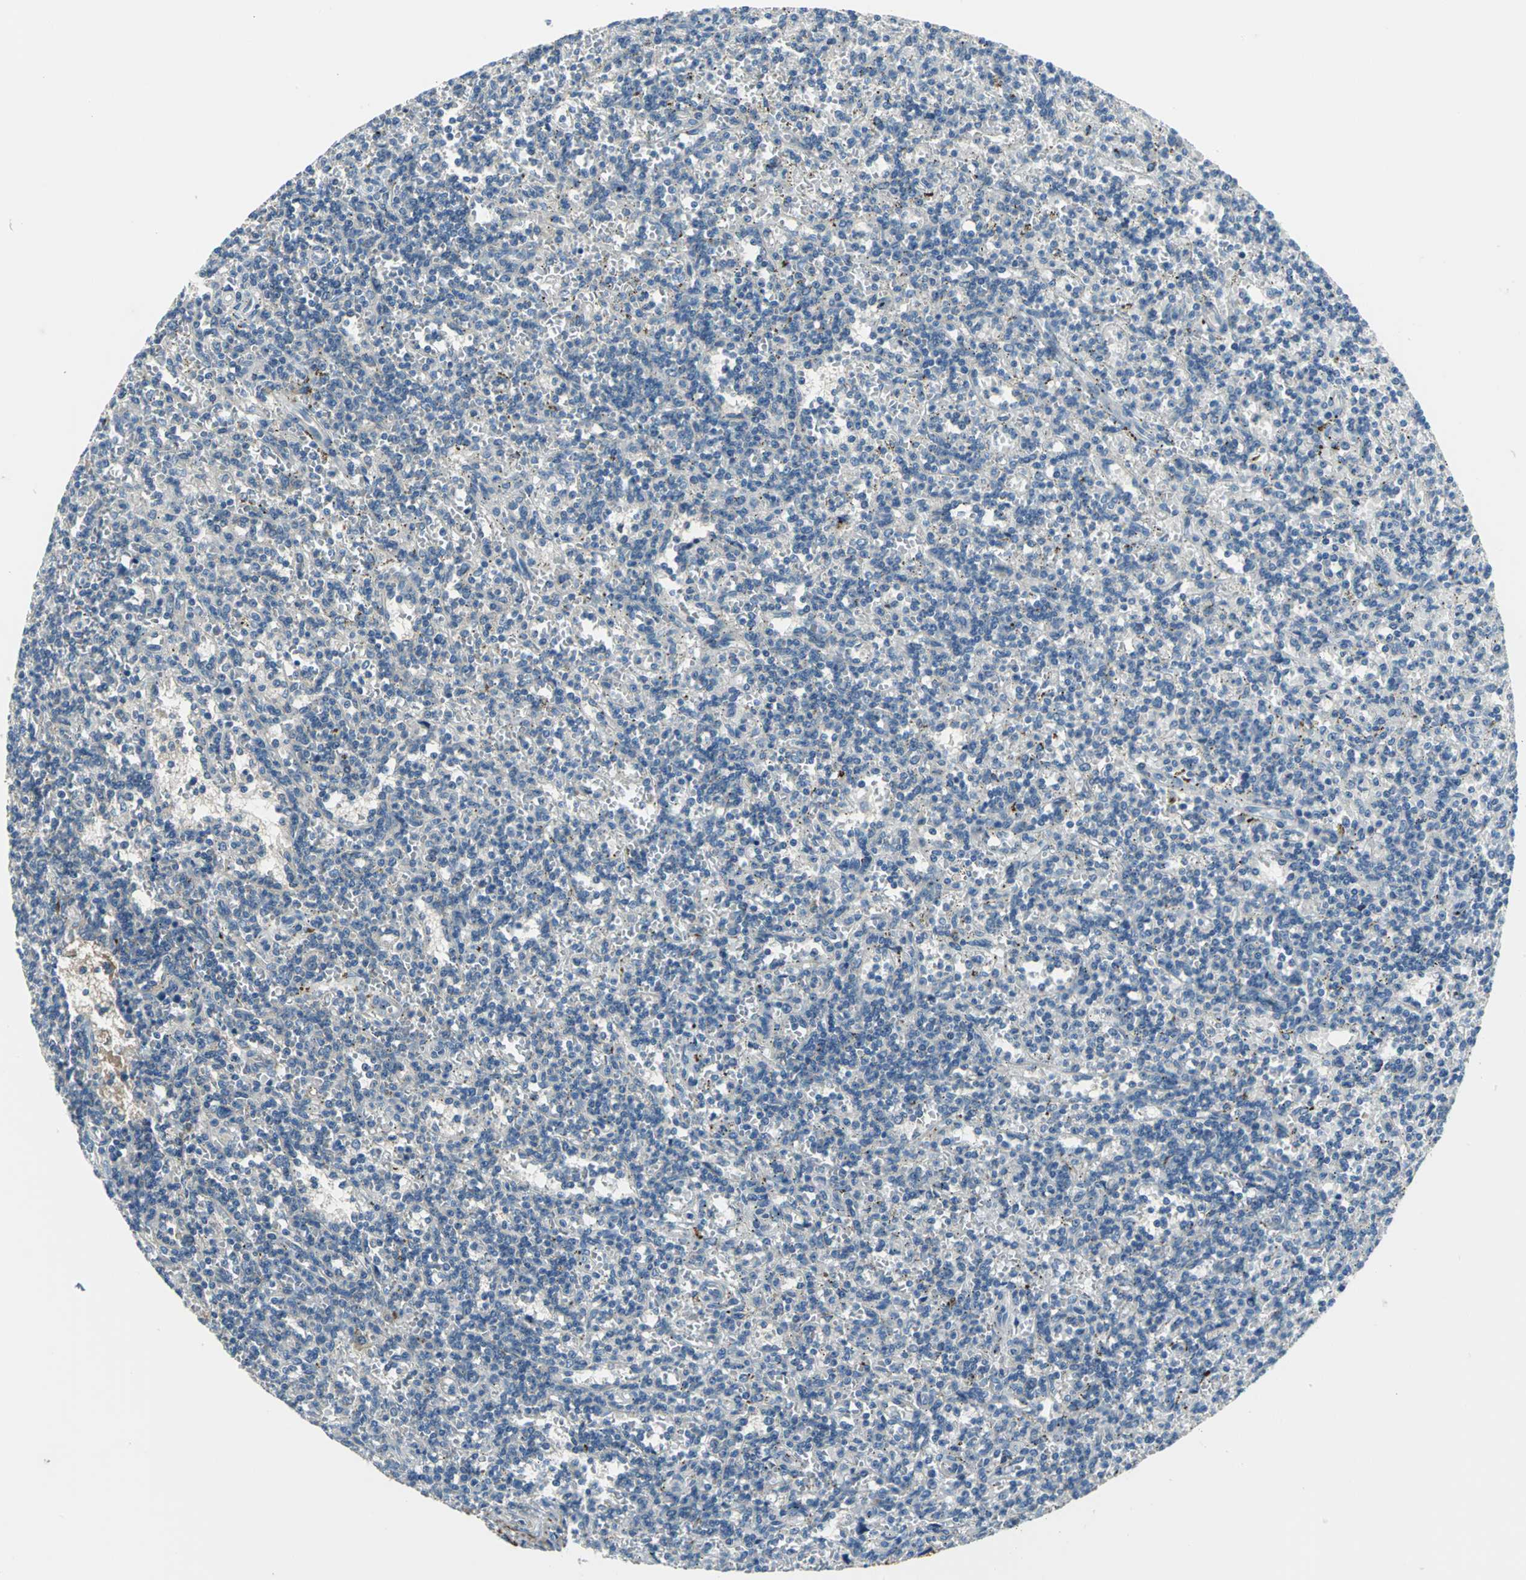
{"staining": {"intensity": "negative", "quantity": "none", "location": "none"}, "tissue": "lymphoma", "cell_type": "Tumor cells", "image_type": "cancer", "snomed": [{"axis": "morphology", "description": "Malignant lymphoma, non-Hodgkin's type, Low grade"}, {"axis": "topography", "description": "Spleen"}], "caption": "Photomicrograph shows no protein expression in tumor cells of lymphoma tissue.", "gene": "SLC16A7", "patient": {"sex": "male", "age": 73}}